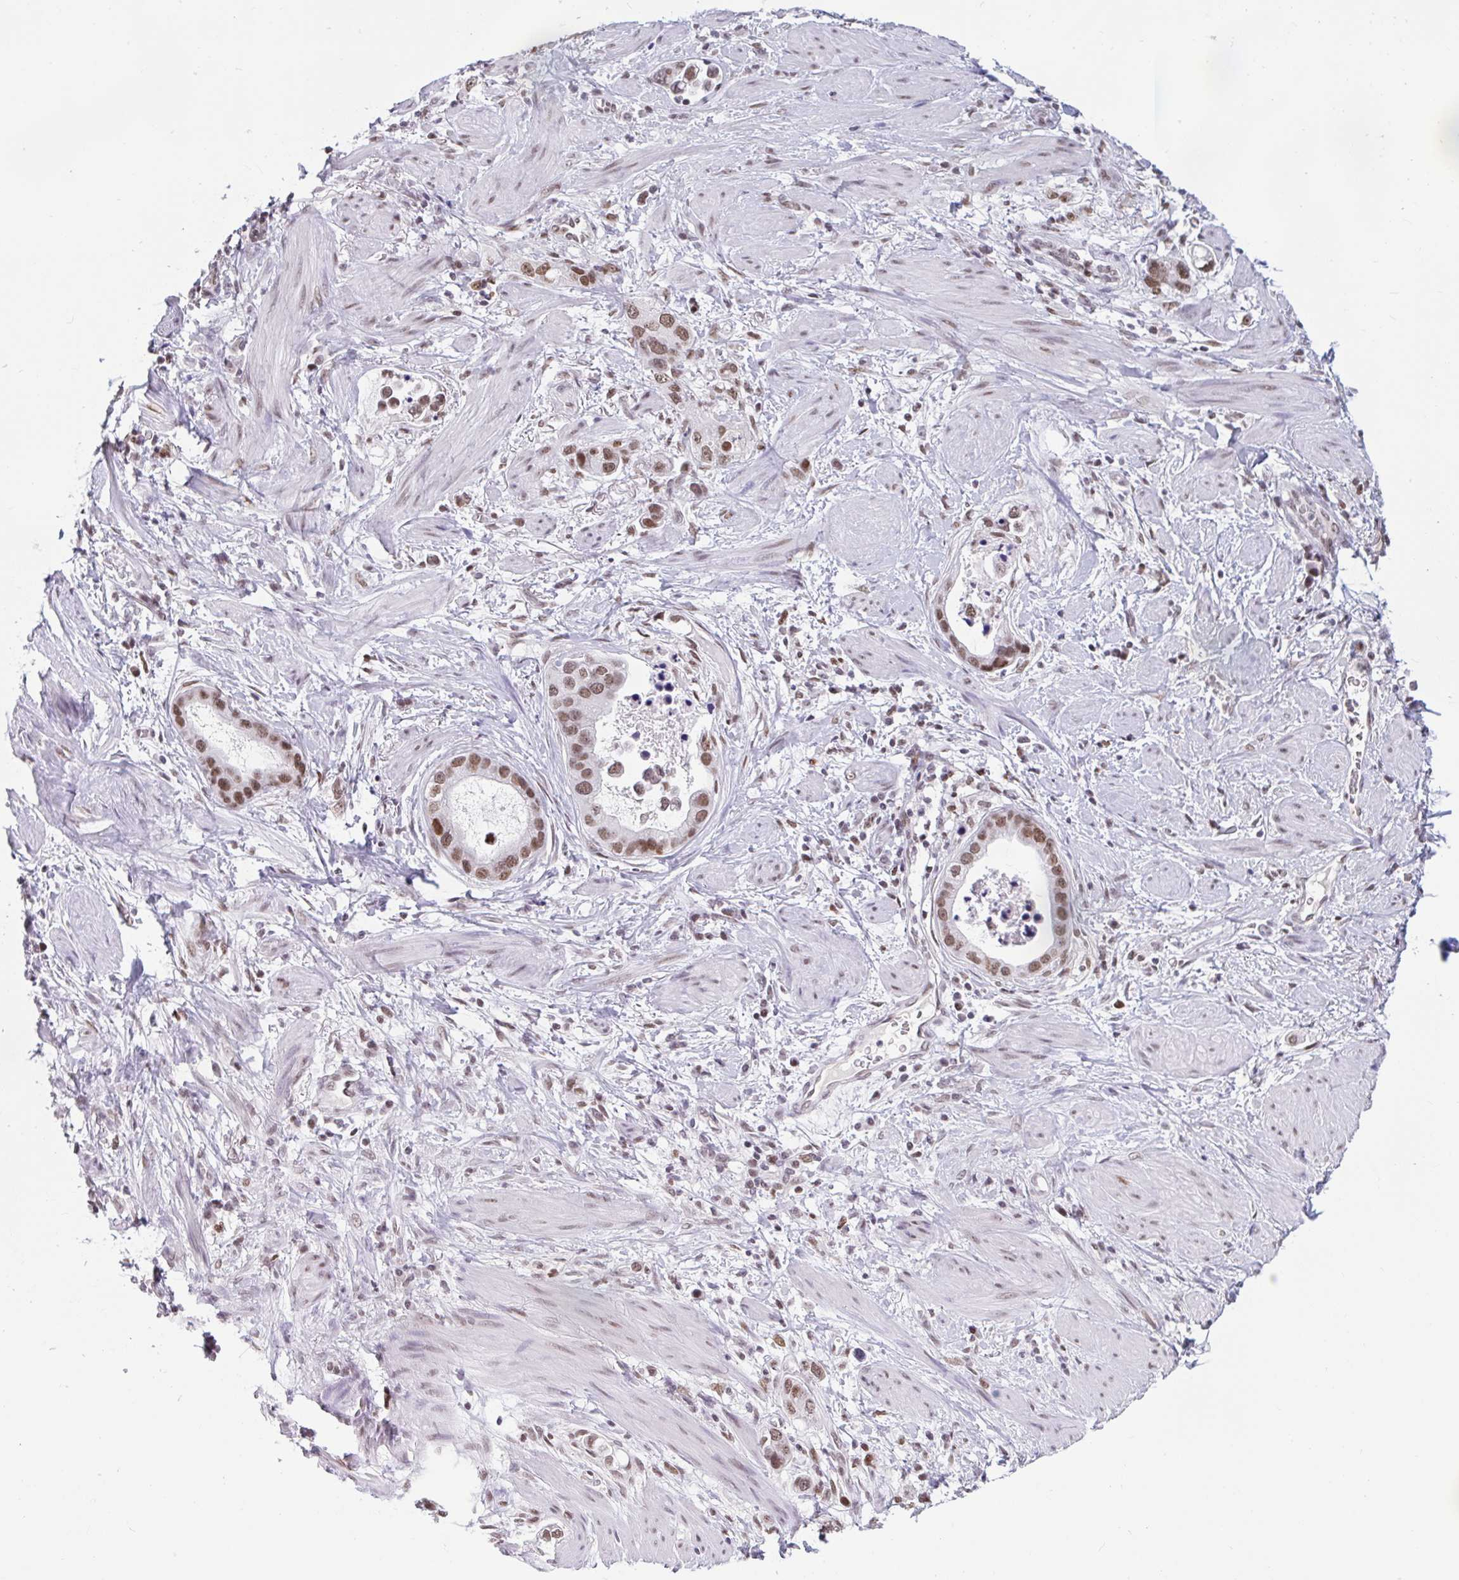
{"staining": {"intensity": "moderate", "quantity": ">75%", "location": "nuclear"}, "tissue": "stomach cancer", "cell_type": "Tumor cells", "image_type": "cancer", "snomed": [{"axis": "morphology", "description": "Adenocarcinoma, NOS"}, {"axis": "topography", "description": "Stomach, lower"}], "caption": "A micrograph of stomach adenocarcinoma stained for a protein displays moderate nuclear brown staining in tumor cells.", "gene": "CBFA2T2", "patient": {"sex": "female", "age": 93}}